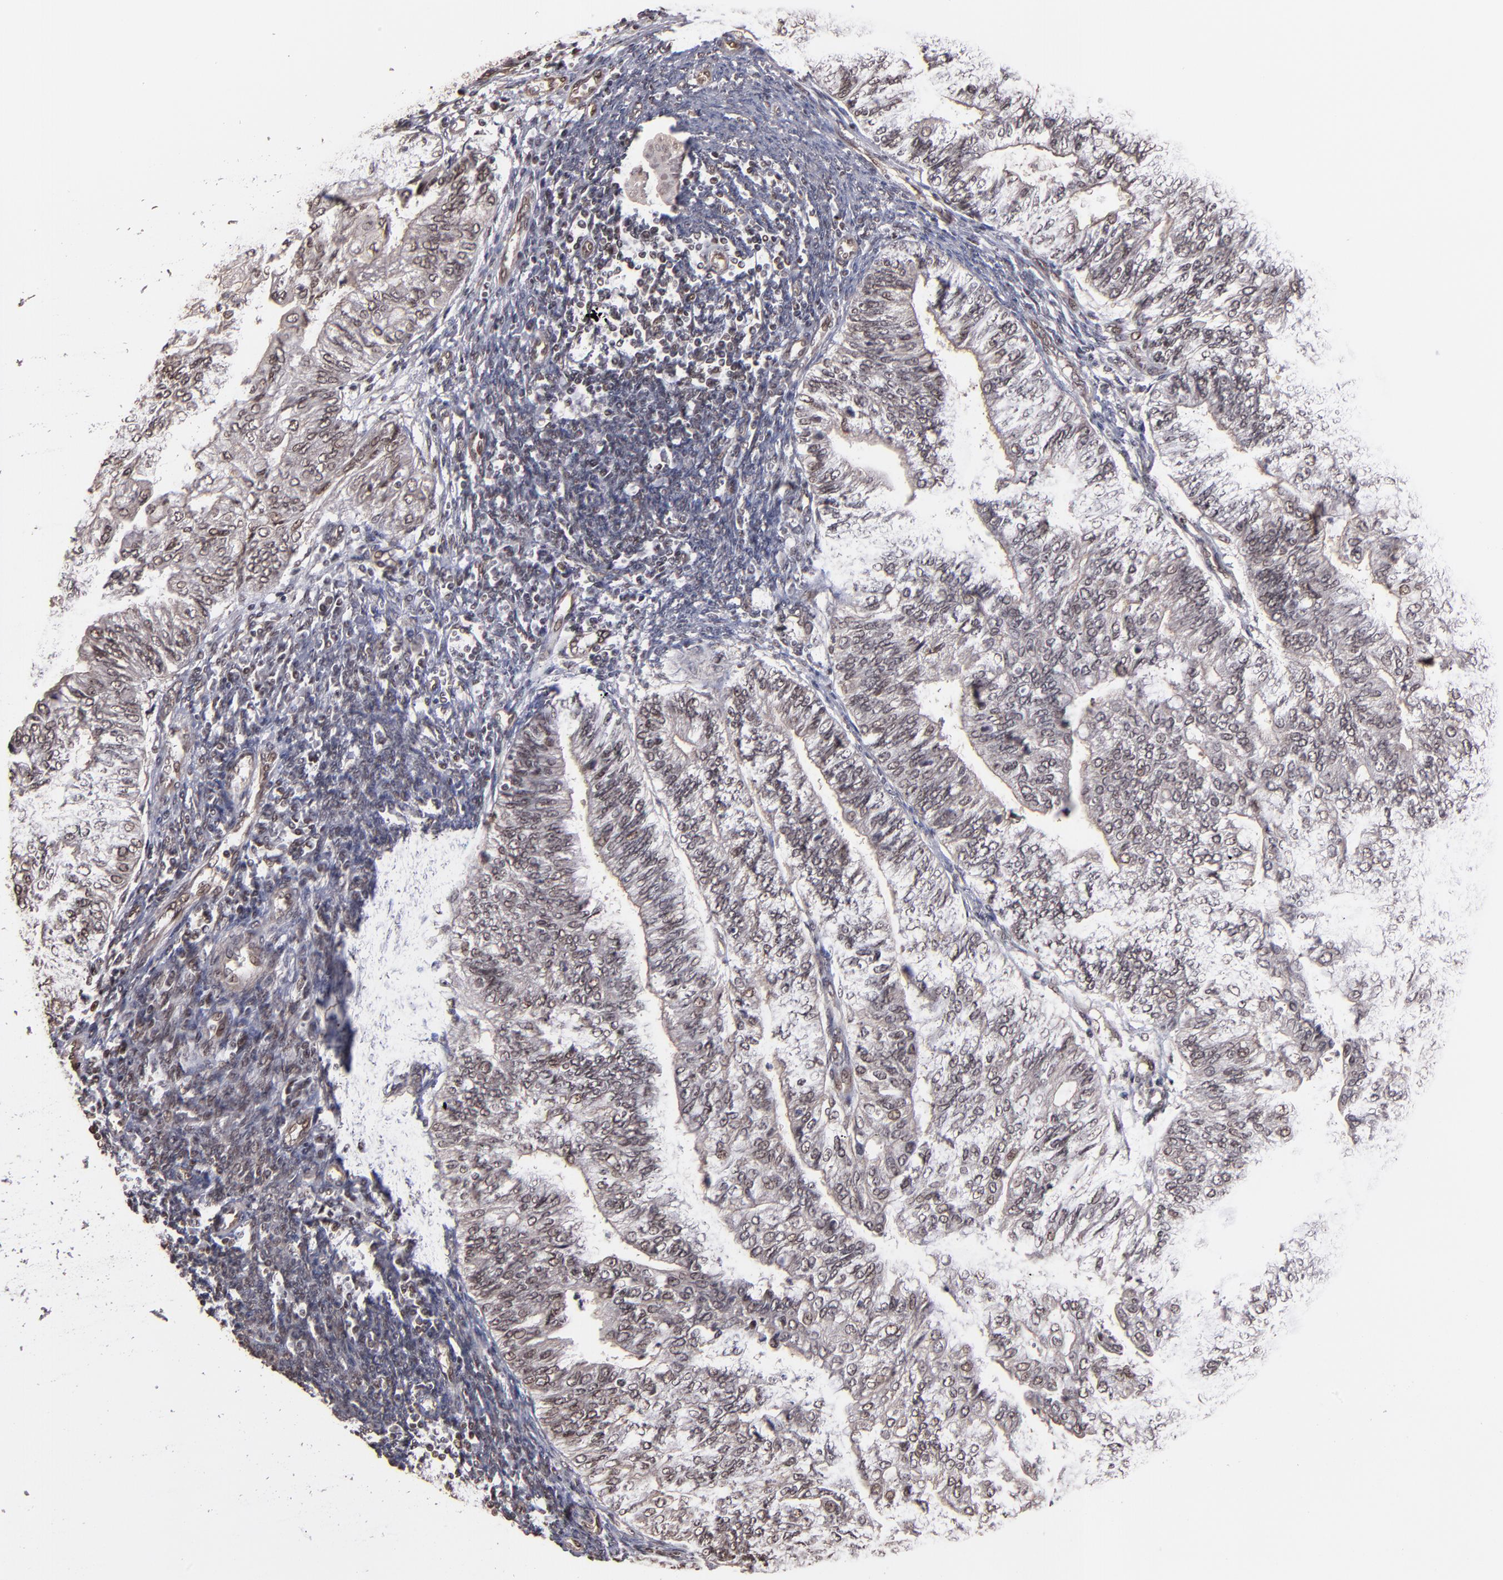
{"staining": {"intensity": "weak", "quantity": "<25%", "location": "nuclear"}, "tissue": "endometrial cancer", "cell_type": "Tumor cells", "image_type": "cancer", "snomed": [{"axis": "morphology", "description": "Adenocarcinoma, NOS"}, {"axis": "topography", "description": "Endometrium"}], "caption": "Immunohistochemical staining of endometrial cancer reveals no significant staining in tumor cells. The staining is performed using DAB brown chromogen with nuclei counter-stained in using hematoxylin.", "gene": "TERF2", "patient": {"sex": "female", "age": 59}}